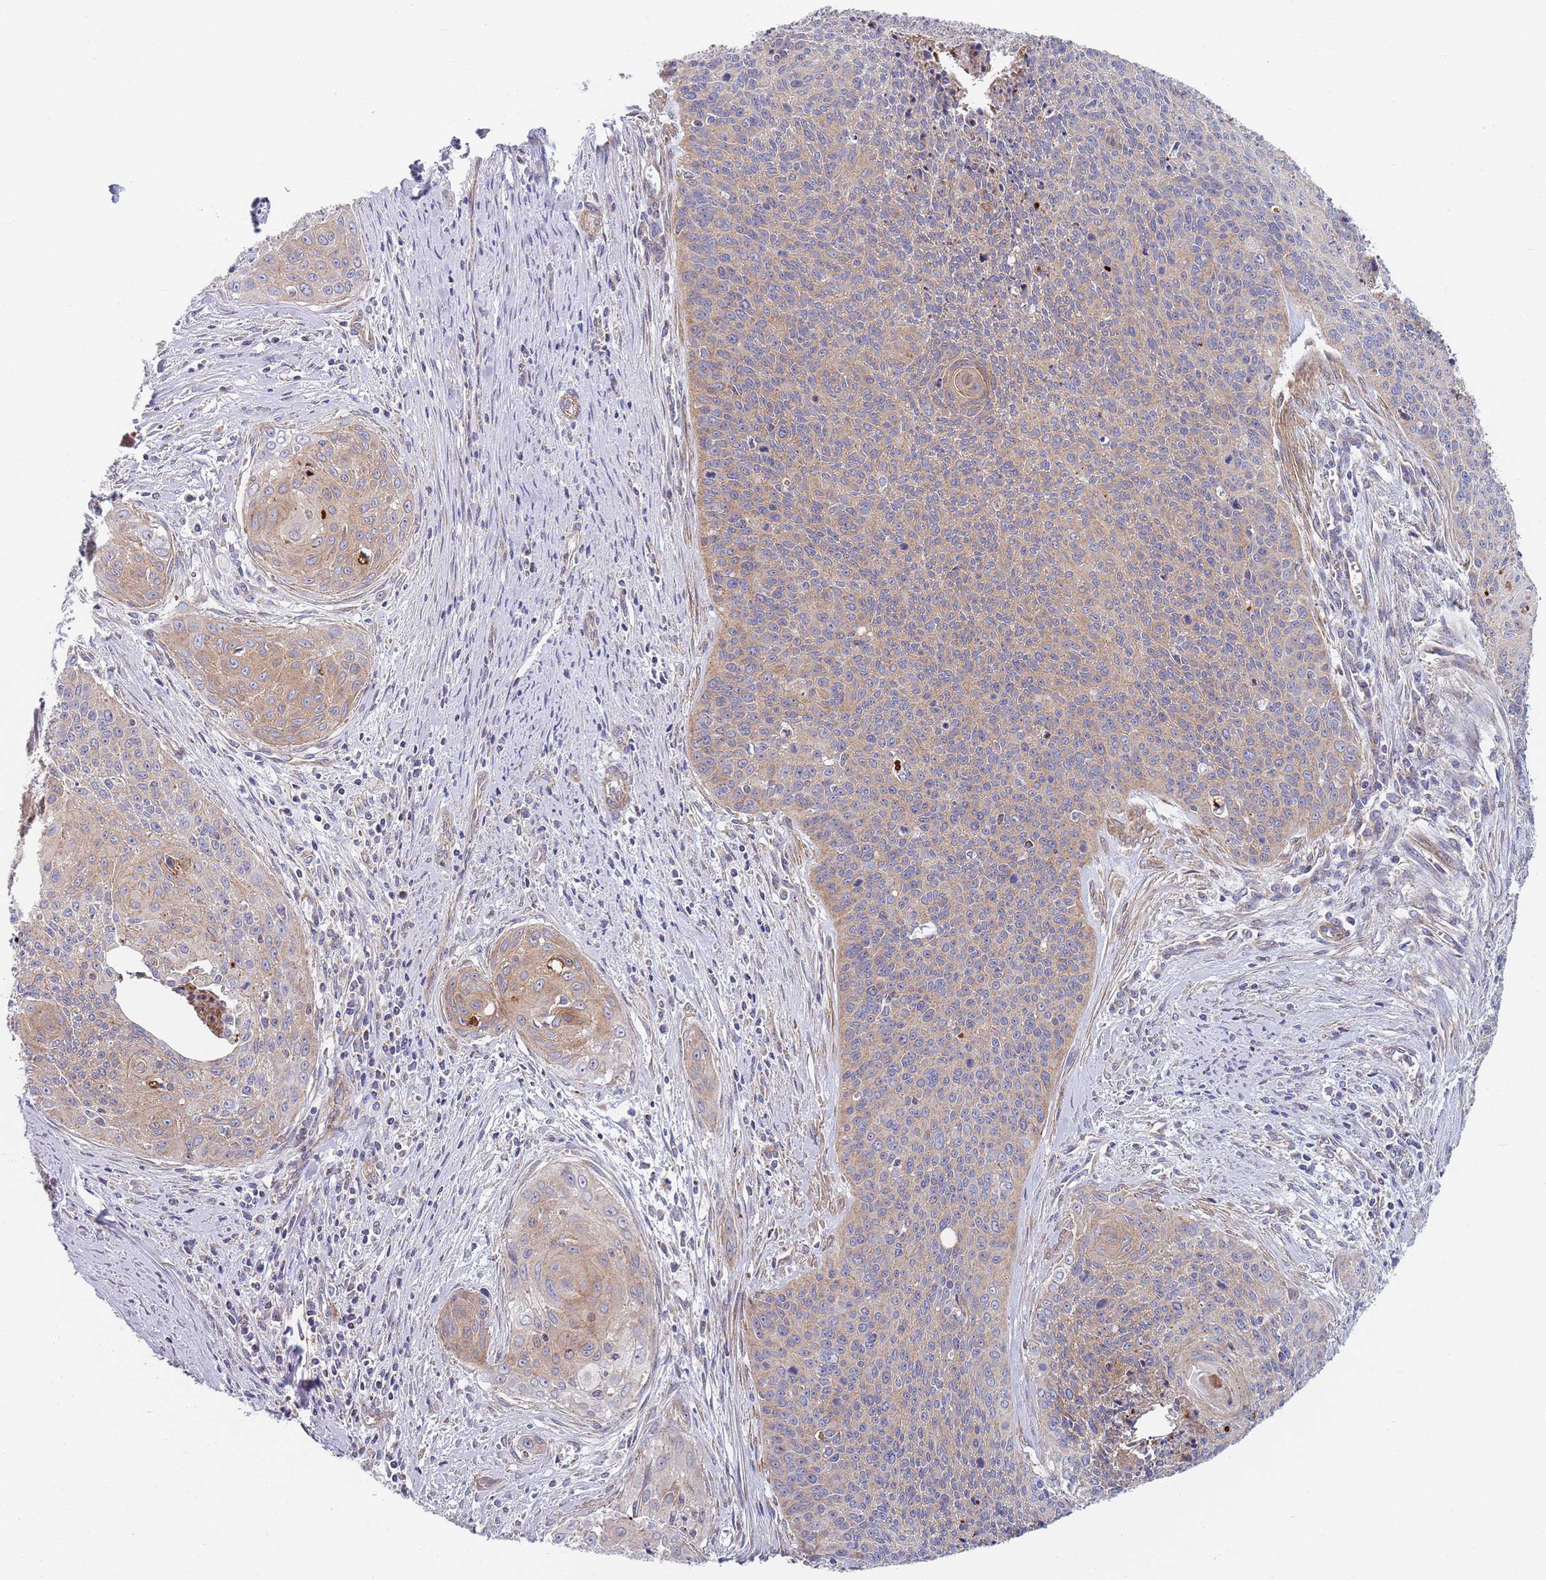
{"staining": {"intensity": "moderate", "quantity": "25%-75%", "location": "cytoplasmic/membranous"}, "tissue": "cervical cancer", "cell_type": "Tumor cells", "image_type": "cancer", "snomed": [{"axis": "morphology", "description": "Squamous cell carcinoma, NOS"}, {"axis": "topography", "description": "Cervix"}], "caption": "Protein analysis of cervical squamous cell carcinoma tissue exhibits moderate cytoplasmic/membranous expression in about 25%-75% of tumor cells.", "gene": "PWWP3A", "patient": {"sex": "female", "age": 55}}